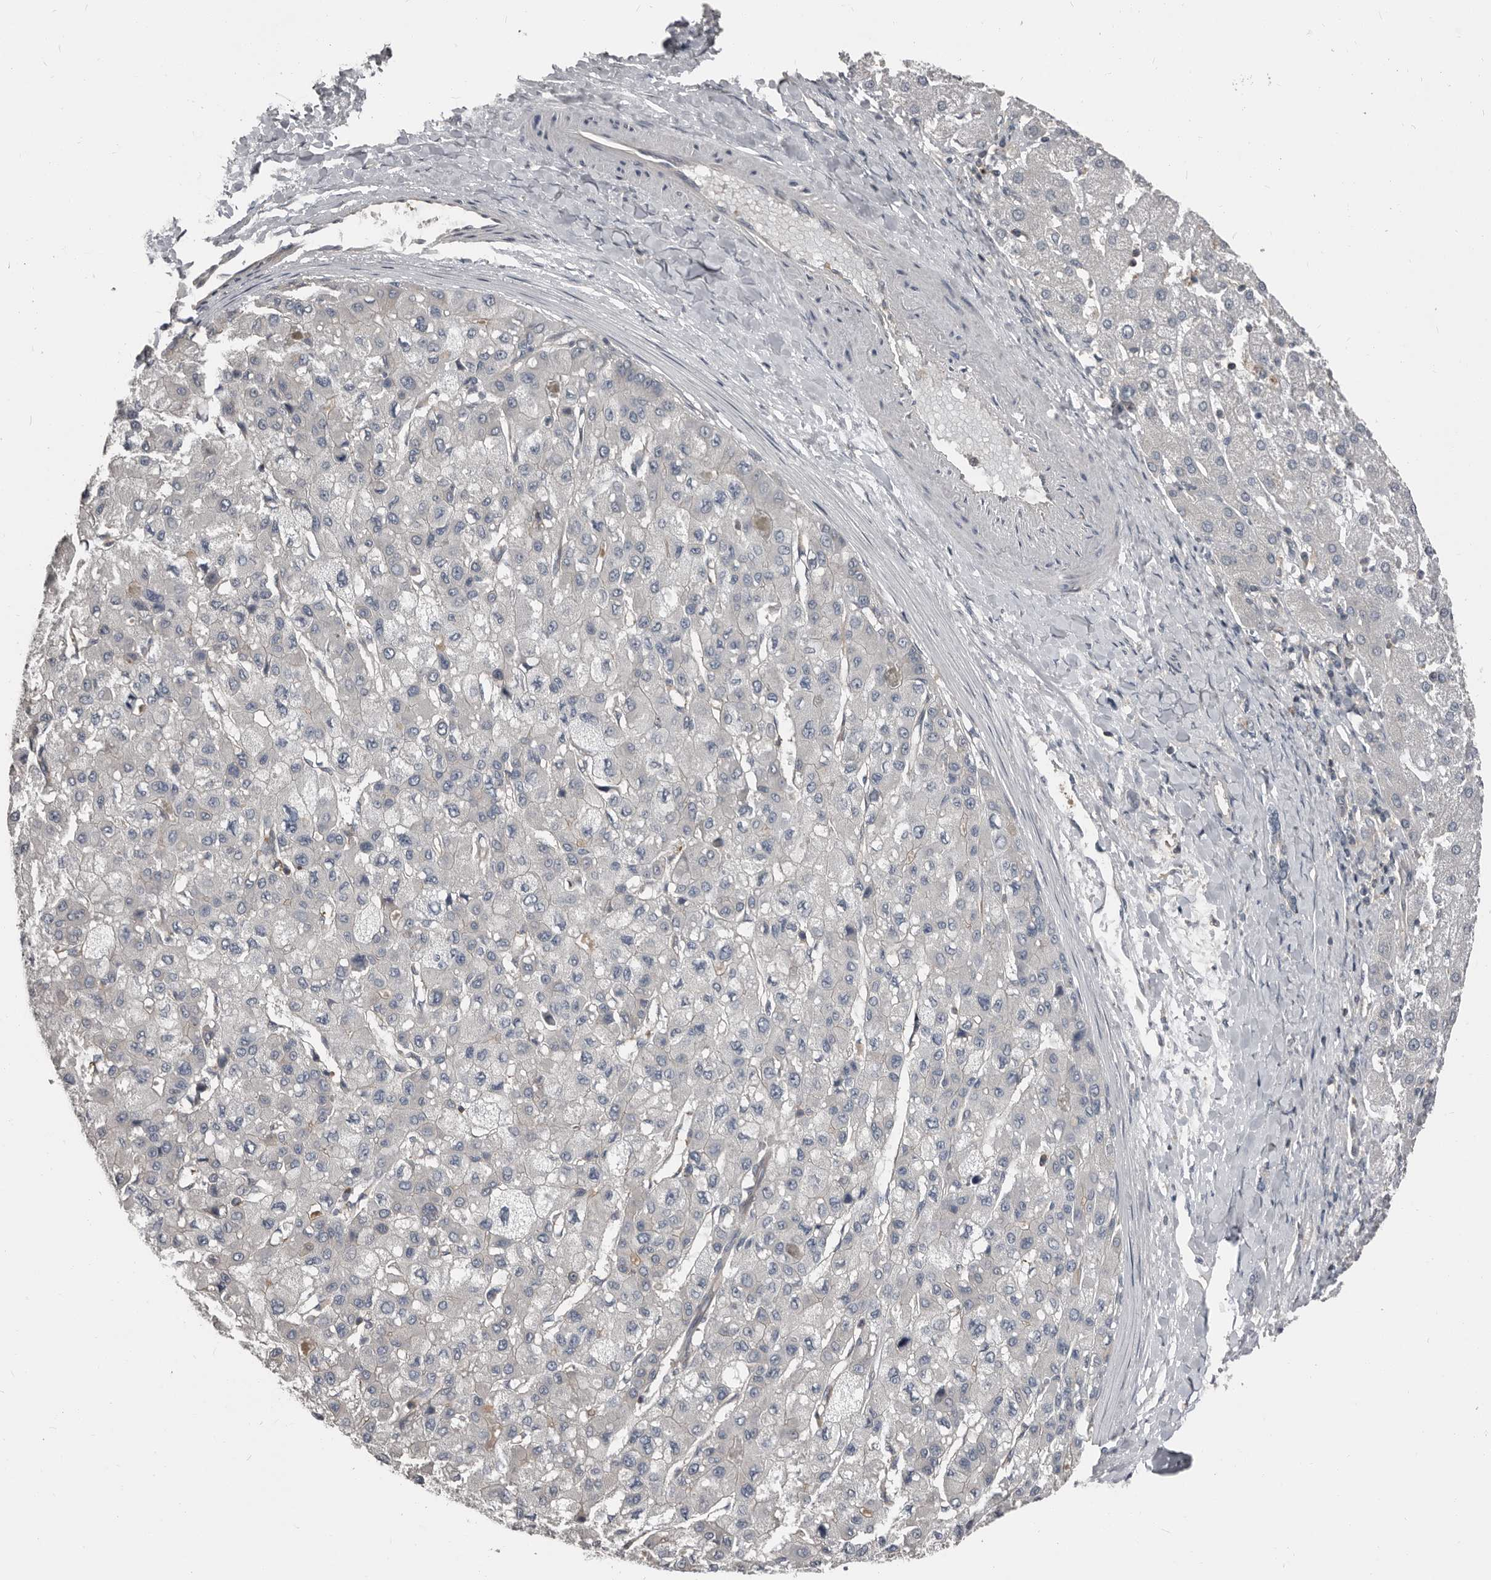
{"staining": {"intensity": "negative", "quantity": "none", "location": "none"}, "tissue": "liver cancer", "cell_type": "Tumor cells", "image_type": "cancer", "snomed": [{"axis": "morphology", "description": "Carcinoma, Hepatocellular, NOS"}, {"axis": "topography", "description": "Liver"}], "caption": "This is a micrograph of immunohistochemistry (IHC) staining of liver hepatocellular carcinoma, which shows no staining in tumor cells.", "gene": "CA6", "patient": {"sex": "male", "age": 80}}